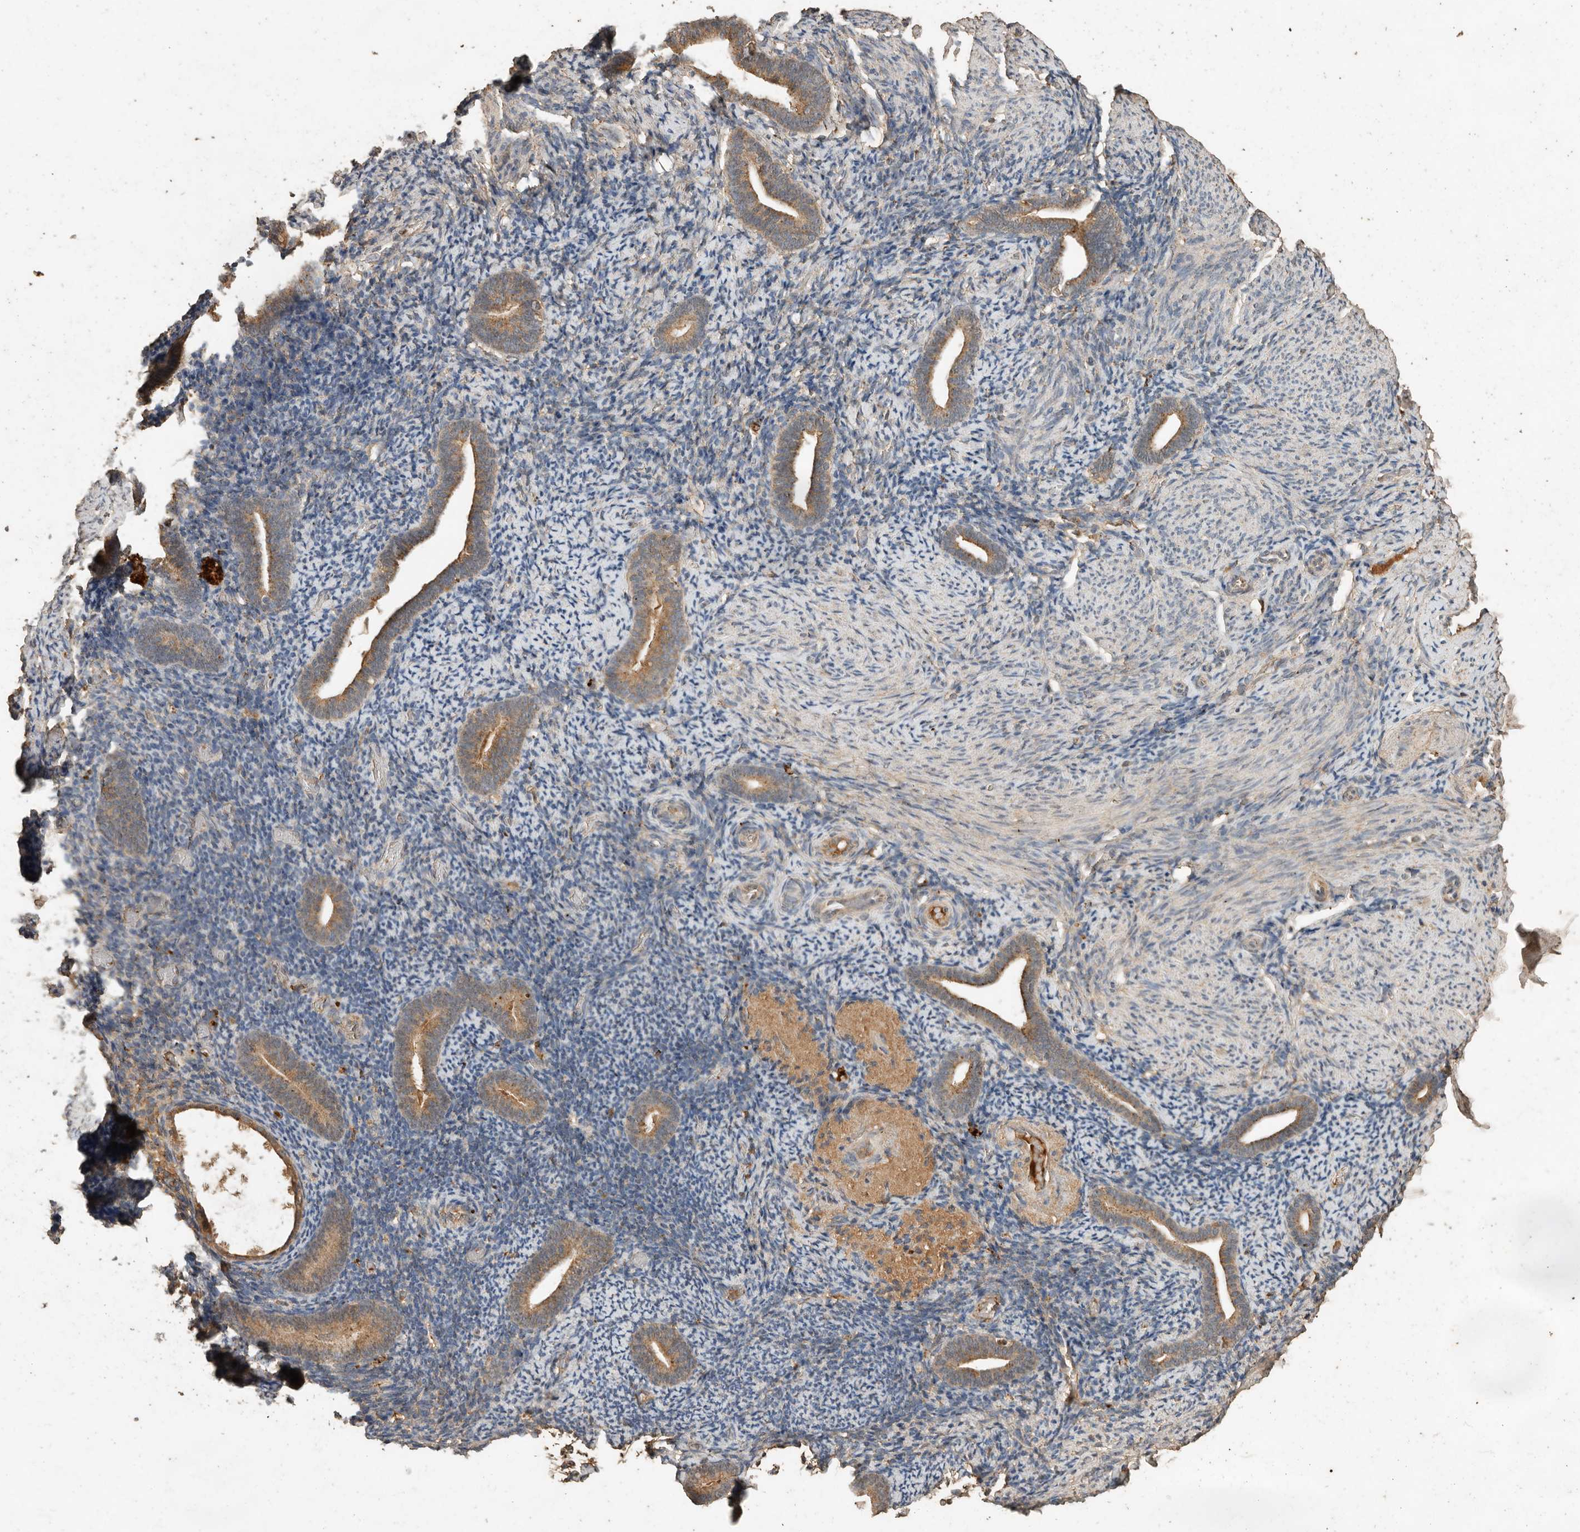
{"staining": {"intensity": "moderate", "quantity": "25%-75%", "location": "cytoplasmic/membranous"}, "tissue": "endometrium", "cell_type": "Cells in endometrial stroma", "image_type": "normal", "snomed": [{"axis": "morphology", "description": "Normal tissue, NOS"}, {"axis": "topography", "description": "Endometrium"}], "caption": "High-power microscopy captured an immunohistochemistry photomicrograph of benign endometrium, revealing moderate cytoplasmic/membranous positivity in about 25%-75% of cells in endometrial stroma. (DAB IHC, brown staining for protein, blue staining for nuclei).", "gene": "CTF1", "patient": {"sex": "female", "age": 51}}